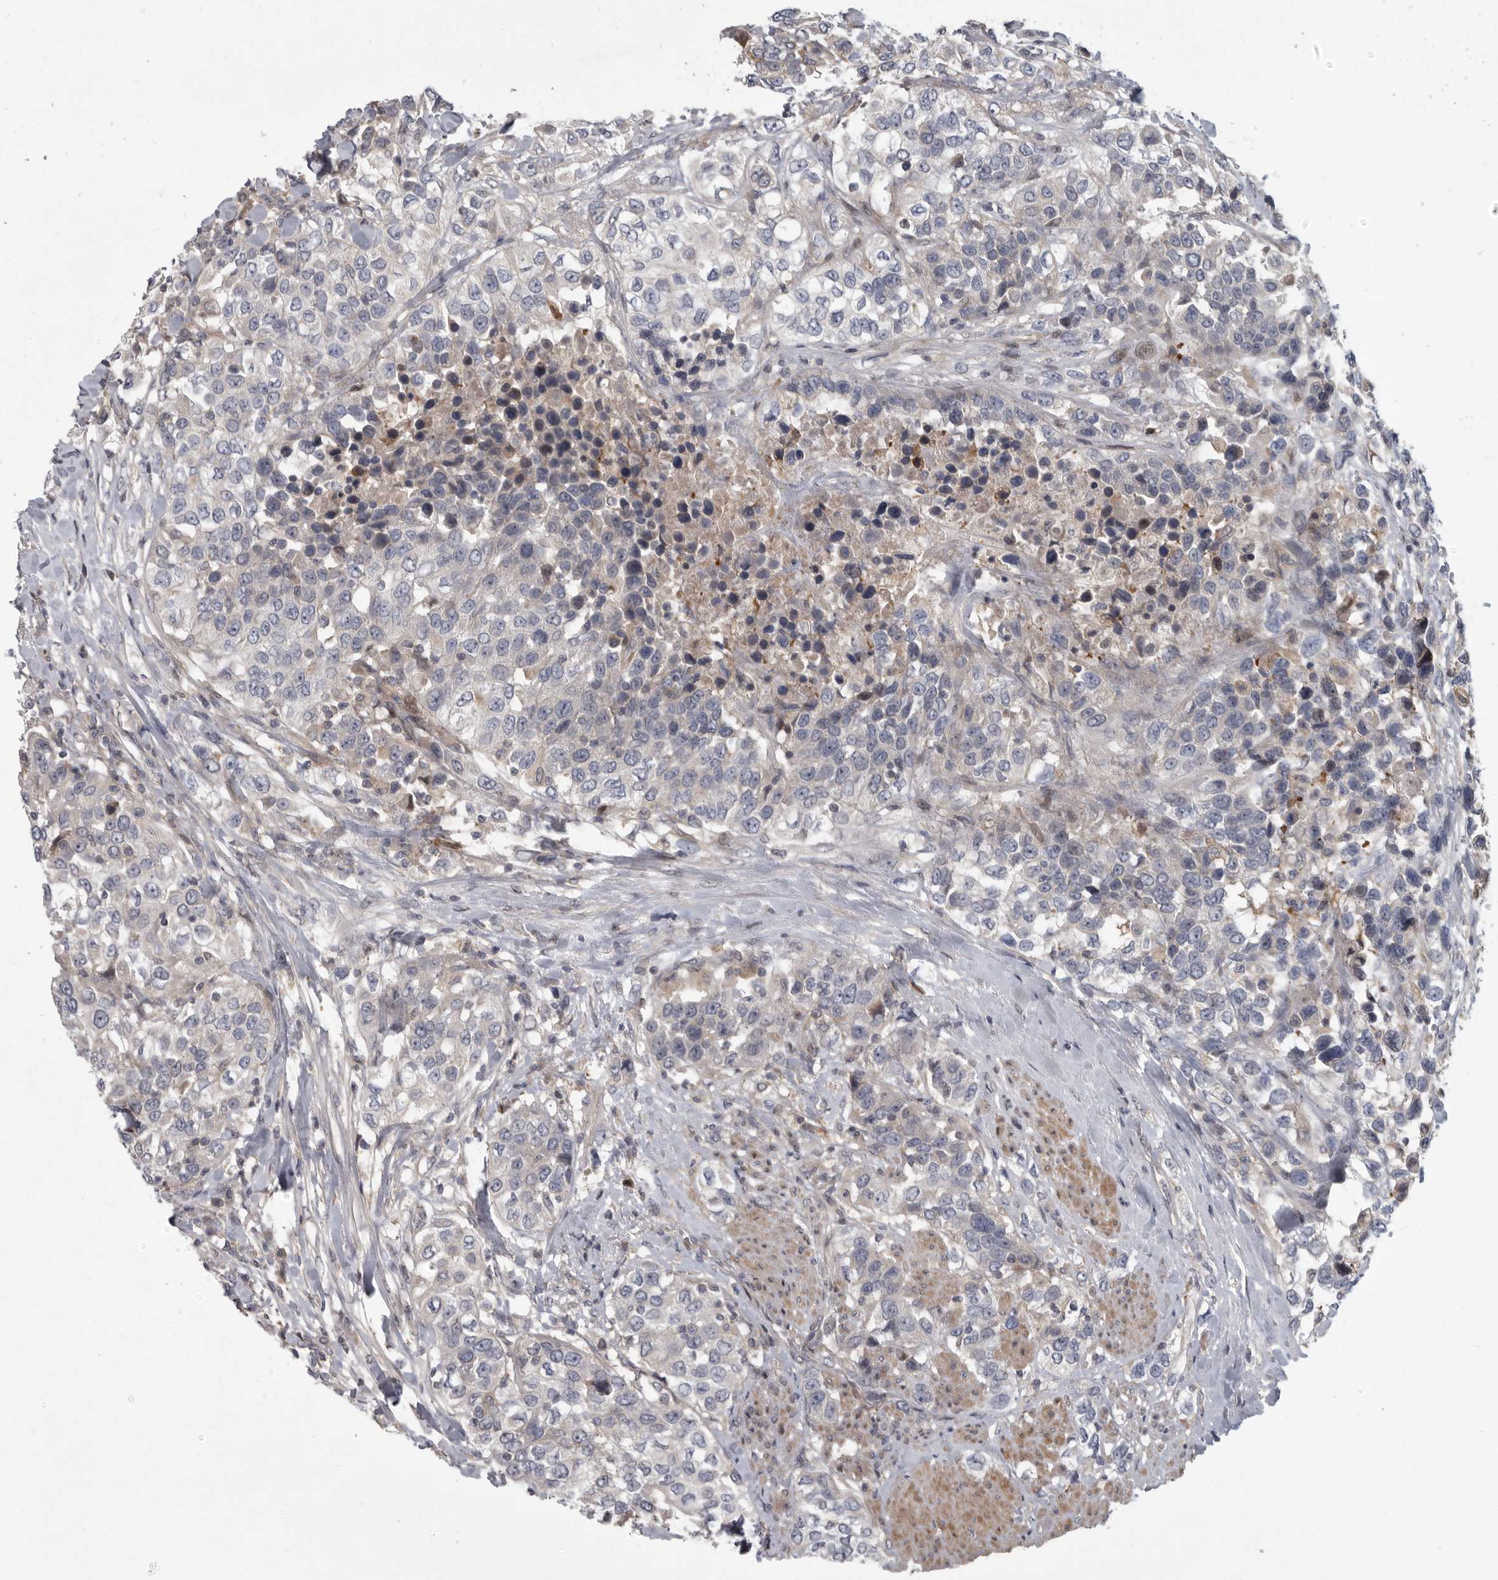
{"staining": {"intensity": "negative", "quantity": "none", "location": "none"}, "tissue": "urothelial cancer", "cell_type": "Tumor cells", "image_type": "cancer", "snomed": [{"axis": "morphology", "description": "Urothelial carcinoma, High grade"}, {"axis": "topography", "description": "Urinary bladder"}], "caption": "Immunohistochemical staining of human urothelial cancer reveals no significant positivity in tumor cells.", "gene": "PDE7A", "patient": {"sex": "female", "age": 80}}